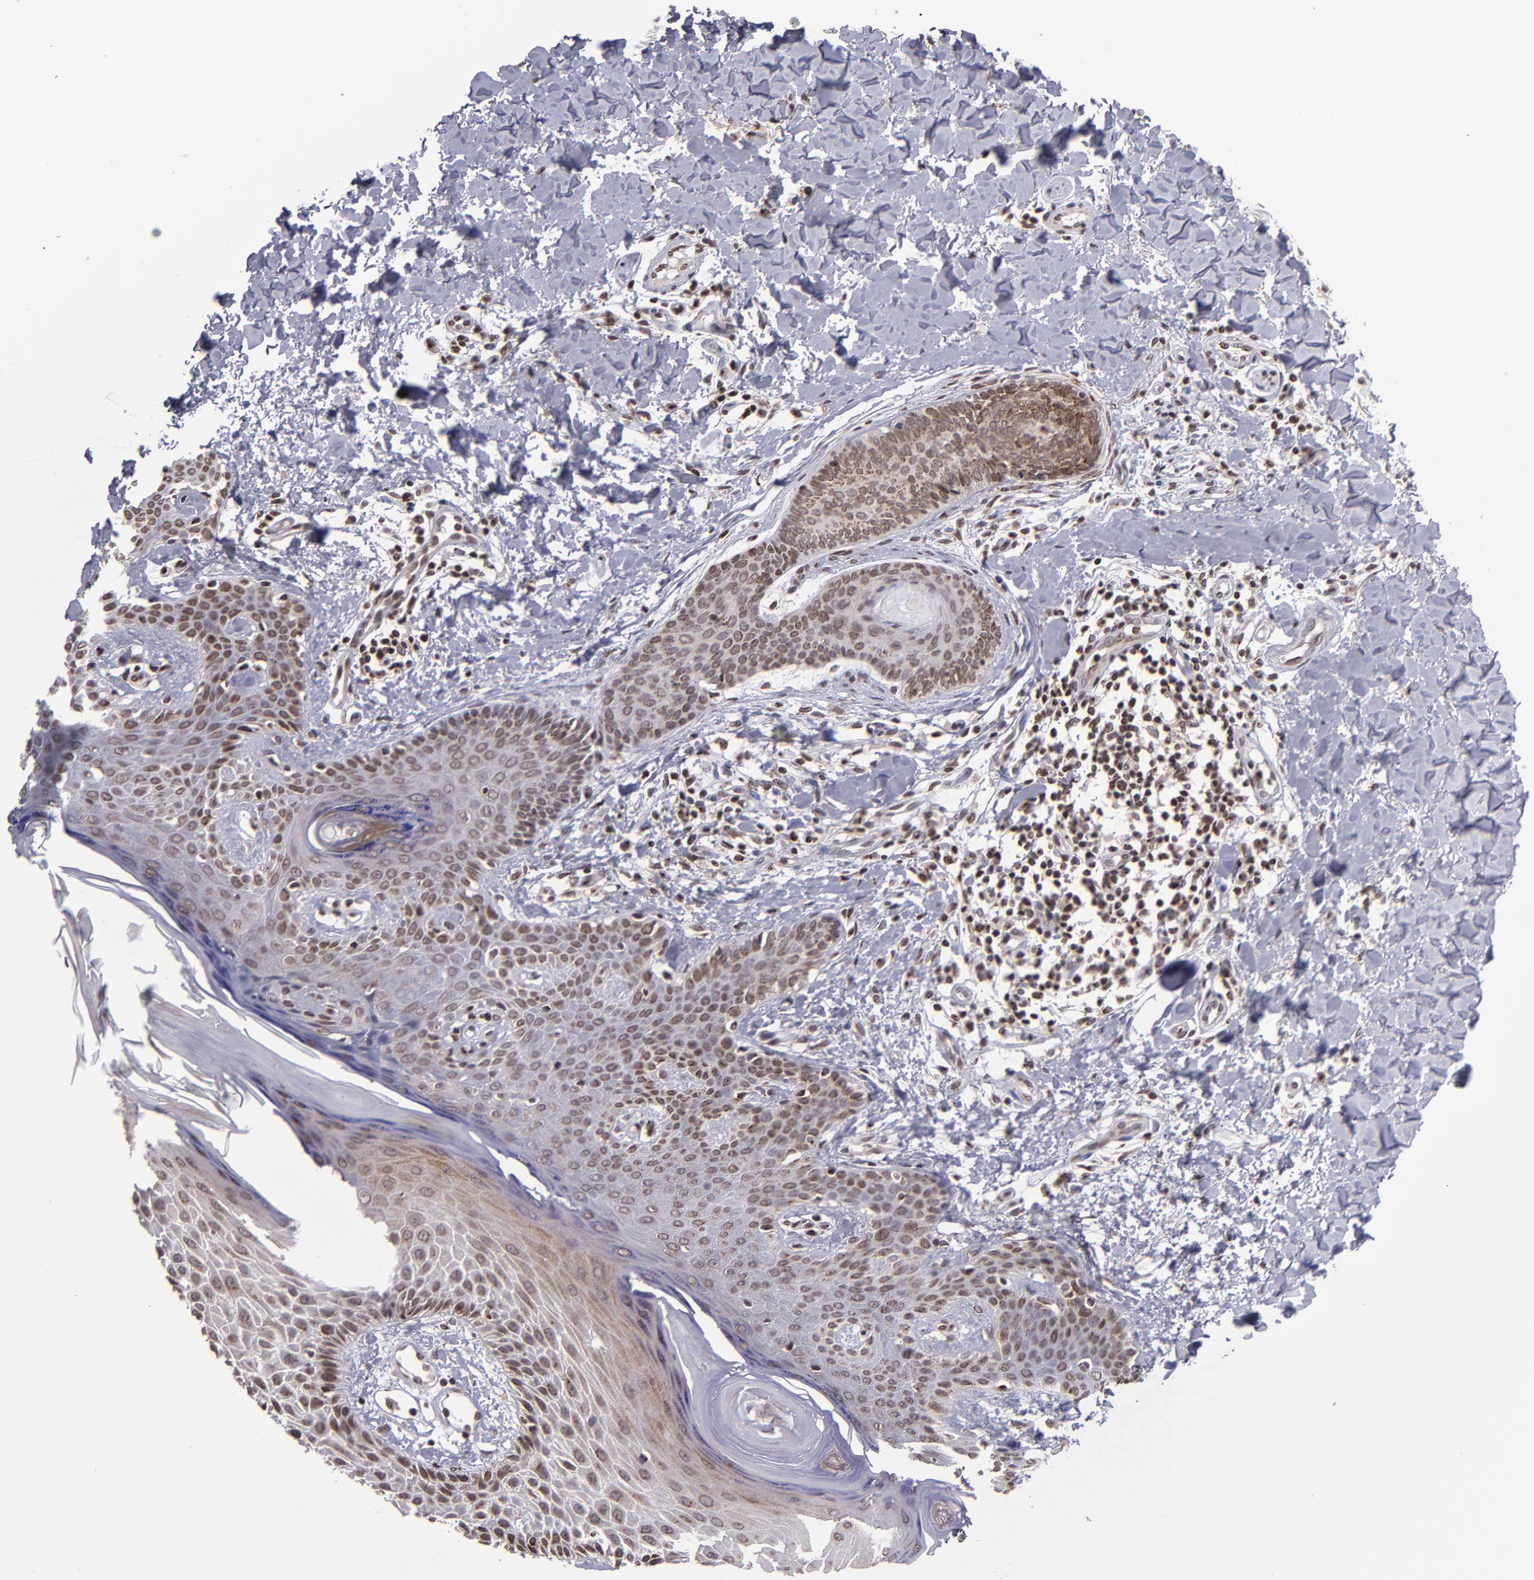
{"staining": {"intensity": "moderate", "quantity": ">75%", "location": "cytoplasmic/membranous,nuclear"}, "tissue": "skin cancer", "cell_type": "Tumor cells", "image_type": "cancer", "snomed": [{"axis": "morphology", "description": "Basal cell carcinoma"}, {"axis": "topography", "description": "Skin"}], "caption": "Basal cell carcinoma (skin) stained for a protein (brown) demonstrates moderate cytoplasmic/membranous and nuclear positive staining in about >75% of tumor cells.", "gene": "CSDC2", "patient": {"sex": "male", "age": 67}}